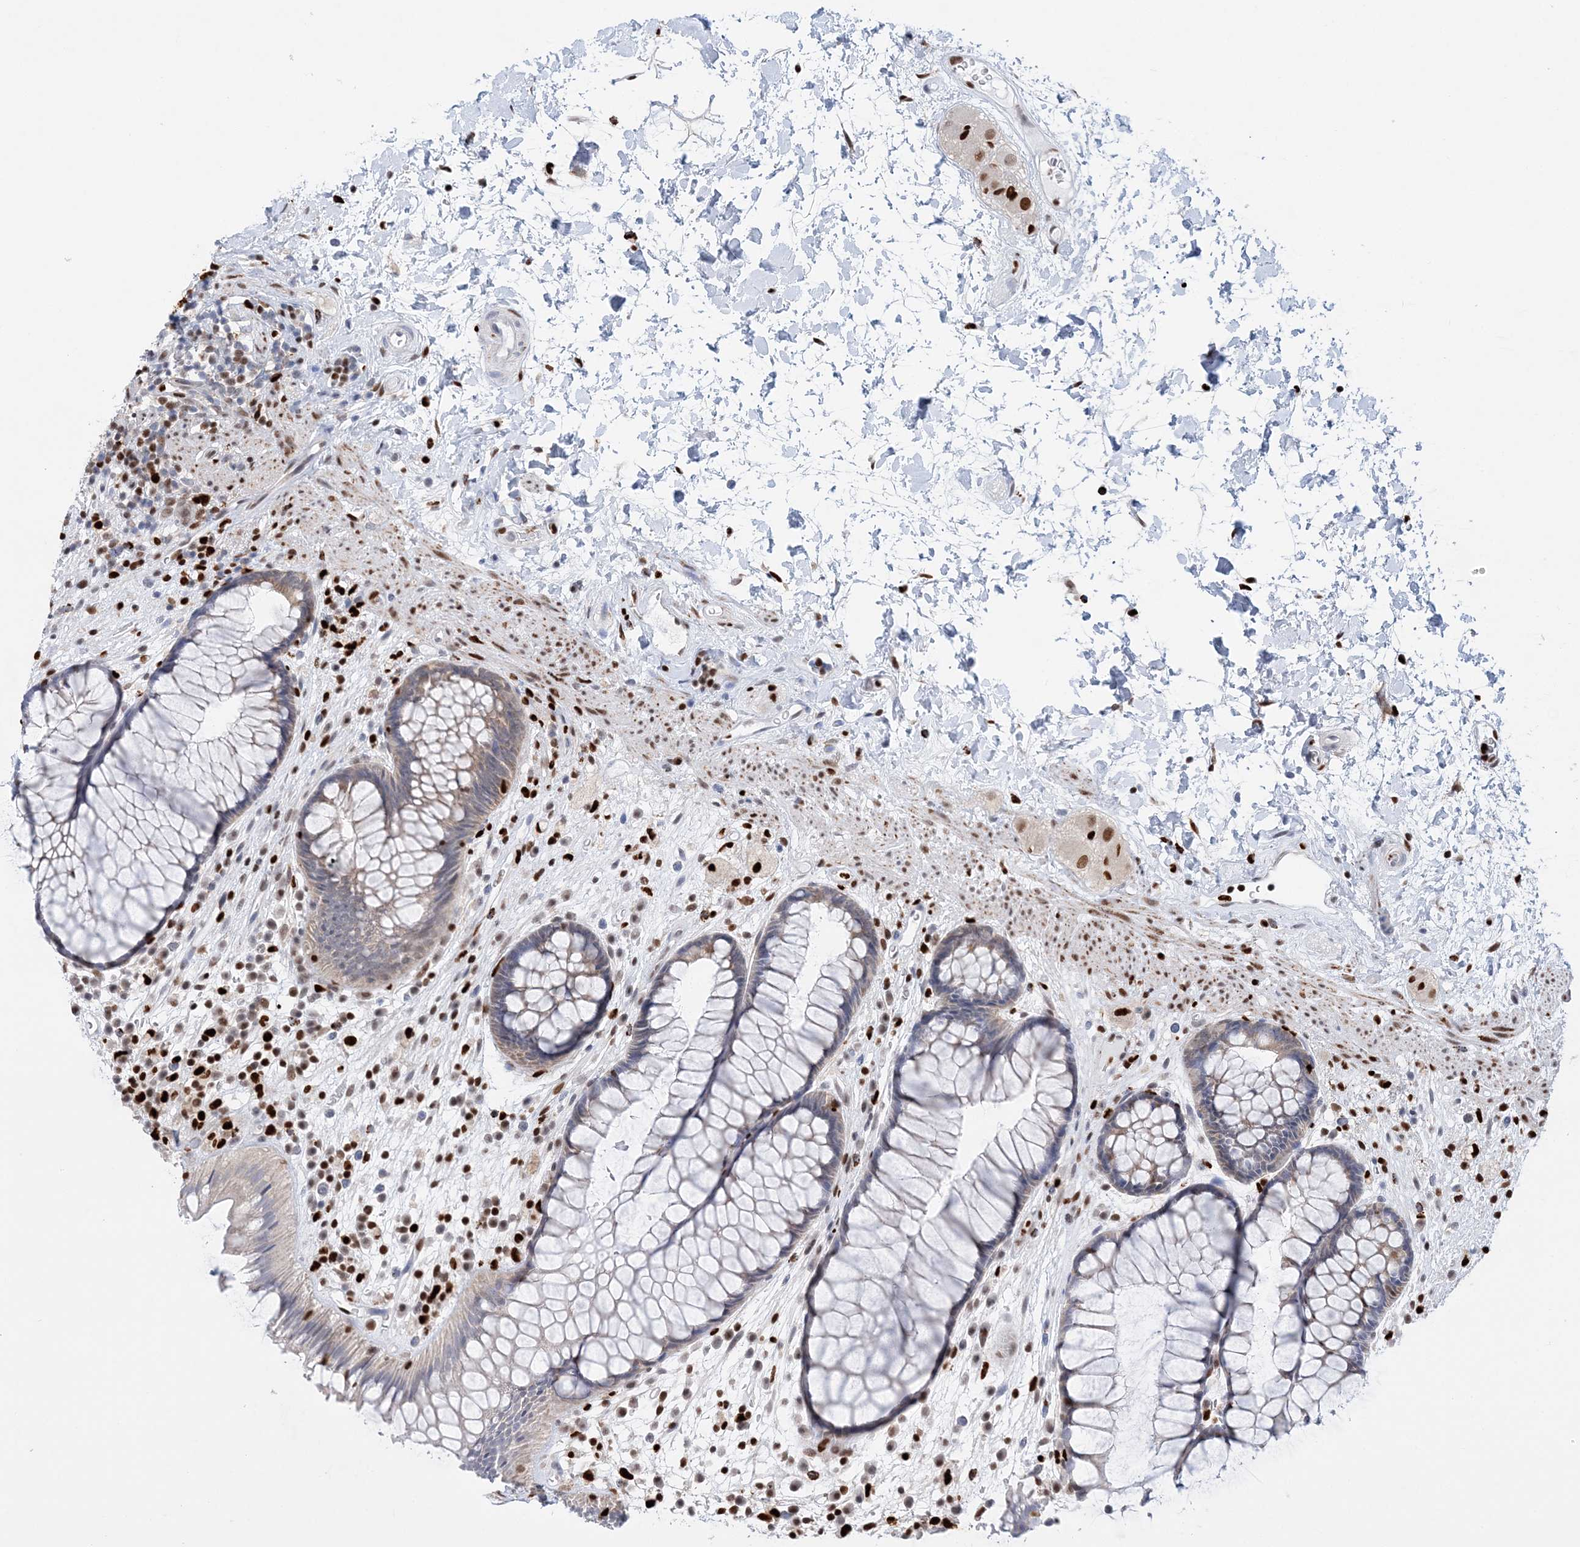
{"staining": {"intensity": "weak", "quantity": "25%-75%", "location": "cytoplasmic/membranous"}, "tissue": "rectum", "cell_type": "Glandular cells", "image_type": "normal", "snomed": [{"axis": "morphology", "description": "Normal tissue, NOS"}, {"axis": "topography", "description": "Rectum"}], "caption": "Weak cytoplasmic/membranous staining is identified in approximately 25%-75% of glandular cells in unremarkable rectum.", "gene": "NIT2", "patient": {"sex": "male", "age": 51}}